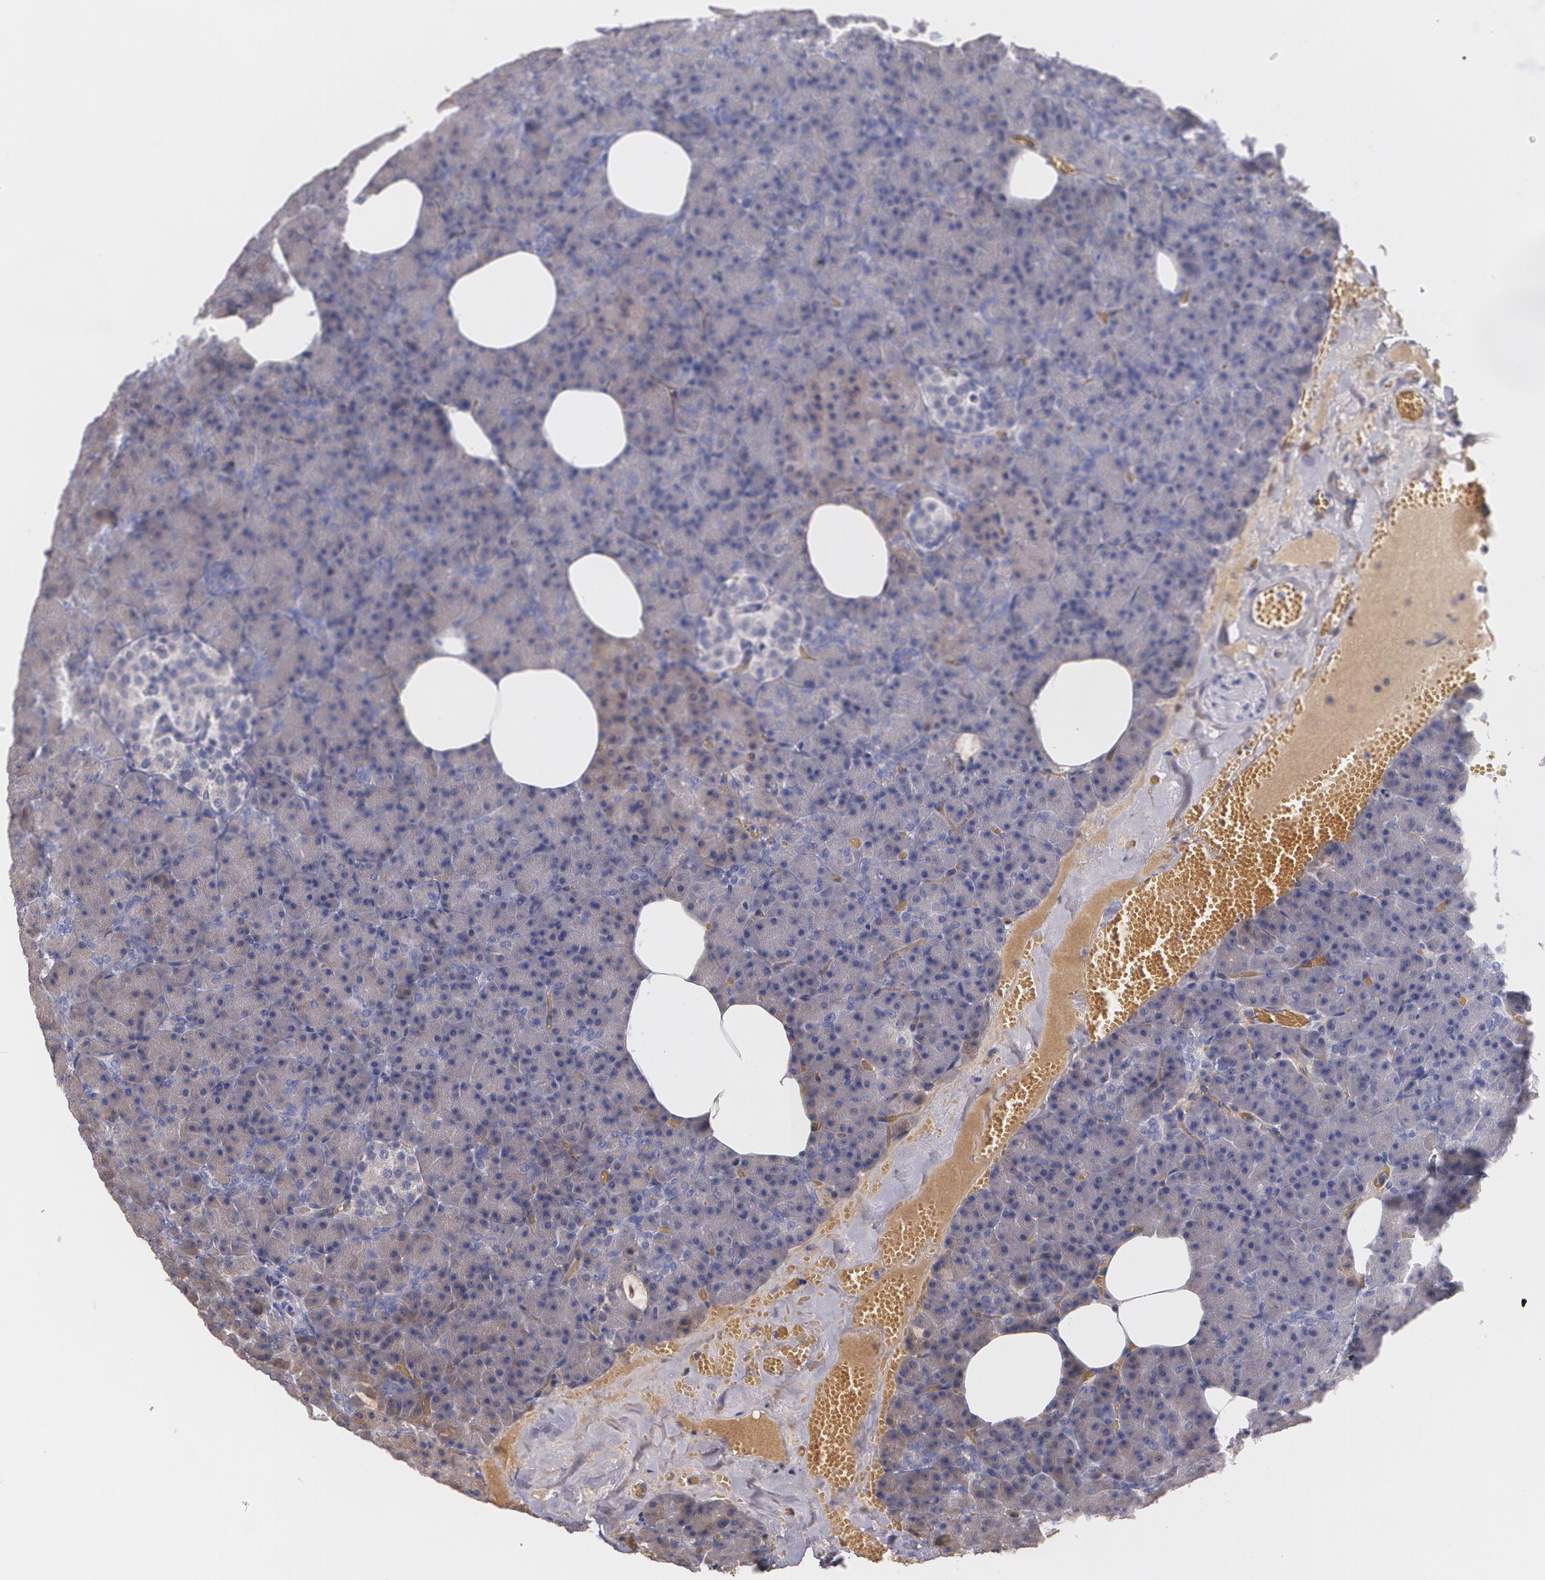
{"staining": {"intensity": "weak", "quantity": ">75%", "location": "cytoplasmic/membranous"}, "tissue": "pancreas", "cell_type": "Exocrine glandular cells", "image_type": "normal", "snomed": [{"axis": "morphology", "description": "Normal tissue, NOS"}, {"axis": "topography", "description": "Pancreas"}], "caption": "An immunohistochemistry micrograph of benign tissue is shown. Protein staining in brown labels weak cytoplasmic/membranous positivity in pancreas within exocrine glandular cells. The protein of interest is shown in brown color, while the nuclei are stained blue.", "gene": "AMBP", "patient": {"sex": "female", "age": 35}}